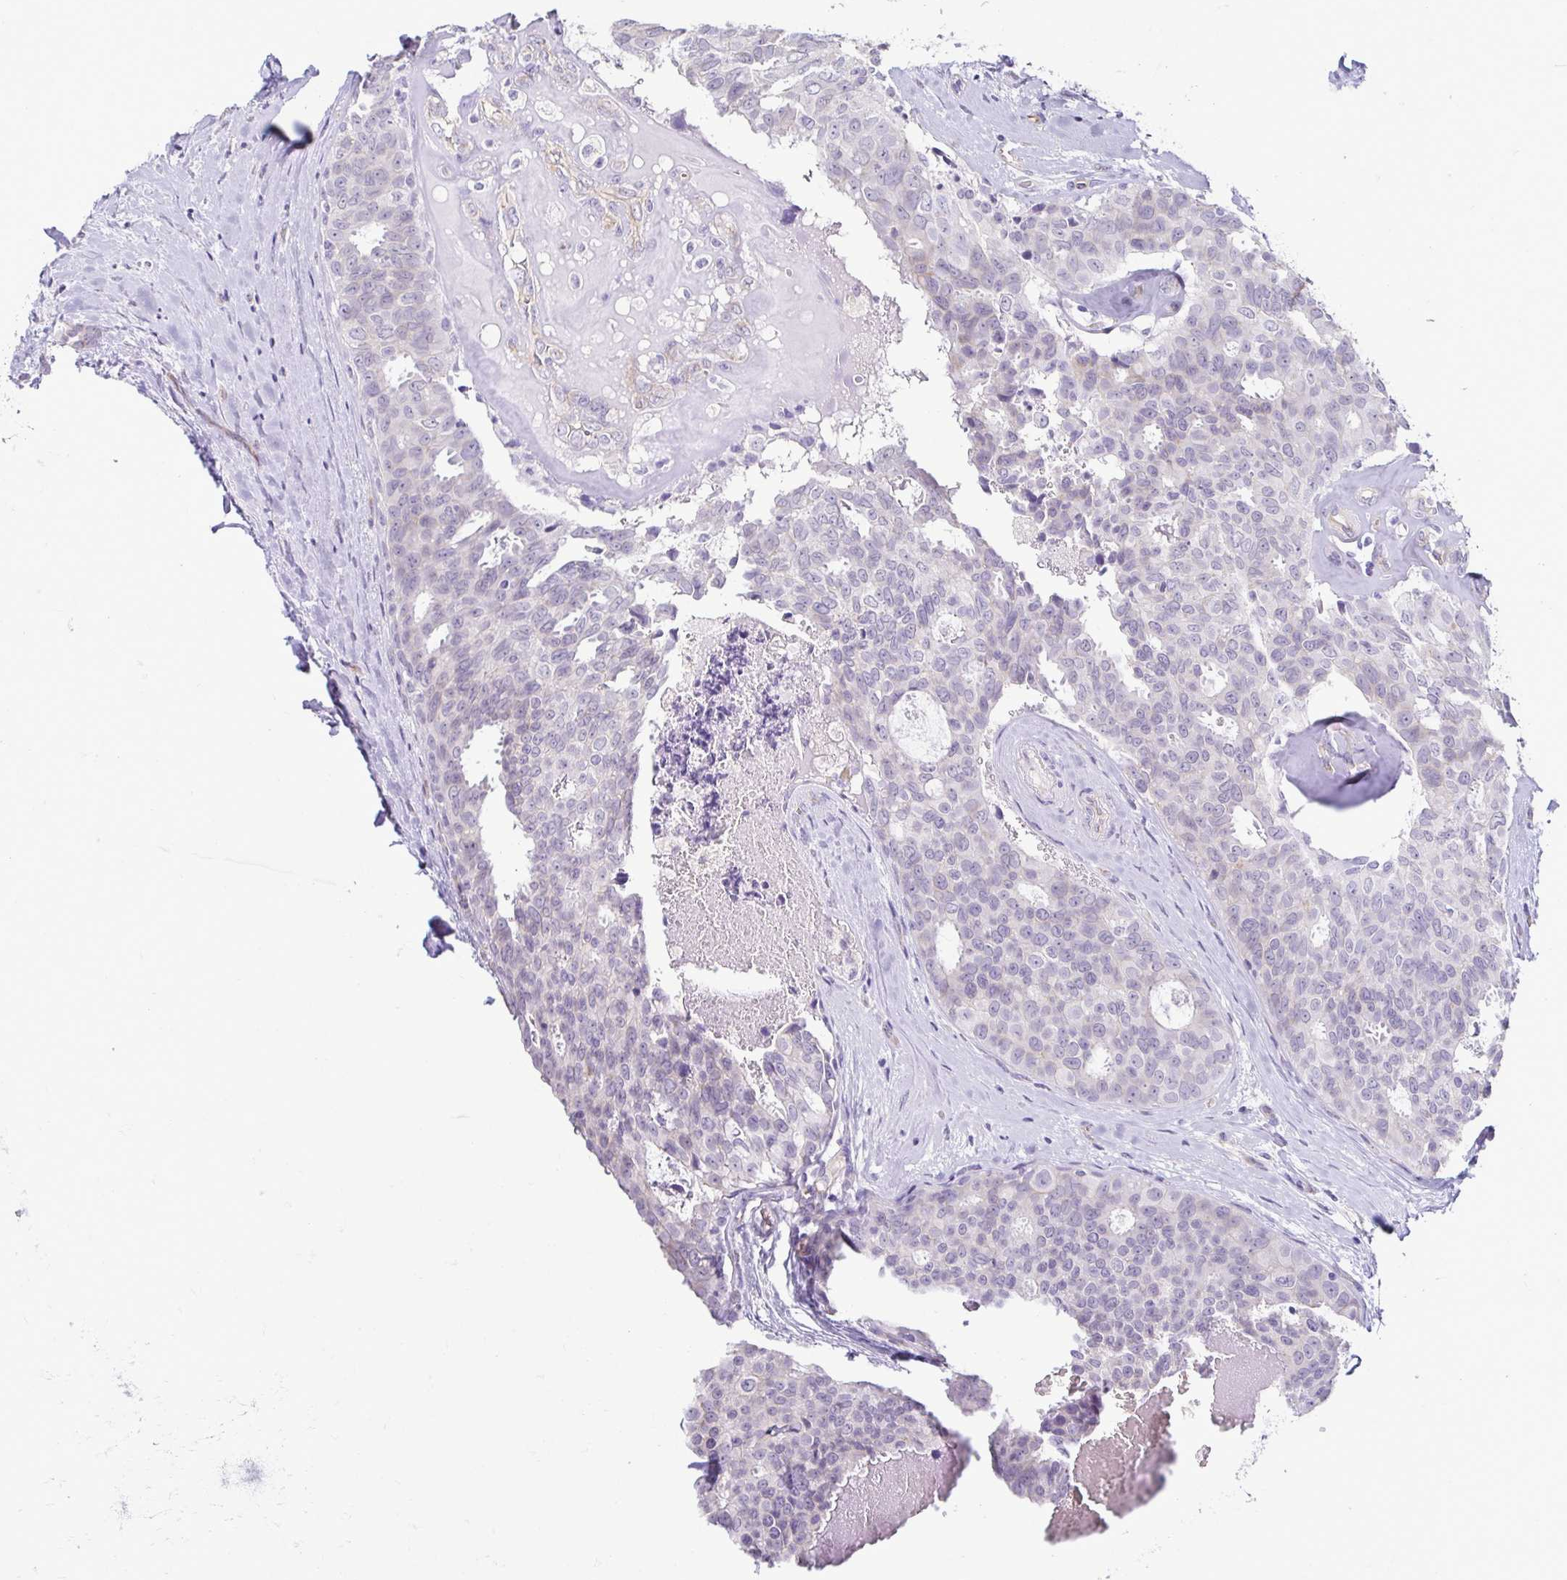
{"staining": {"intensity": "negative", "quantity": "none", "location": "none"}, "tissue": "breast cancer", "cell_type": "Tumor cells", "image_type": "cancer", "snomed": [{"axis": "morphology", "description": "Duct carcinoma"}, {"axis": "topography", "description": "Breast"}], "caption": "The immunohistochemistry micrograph has no significant positivity in tumor cells of breast invasive ductal carcinoma tissue.", "gene": "CASP14", "patient": {"sex": "female", "age": 45}}